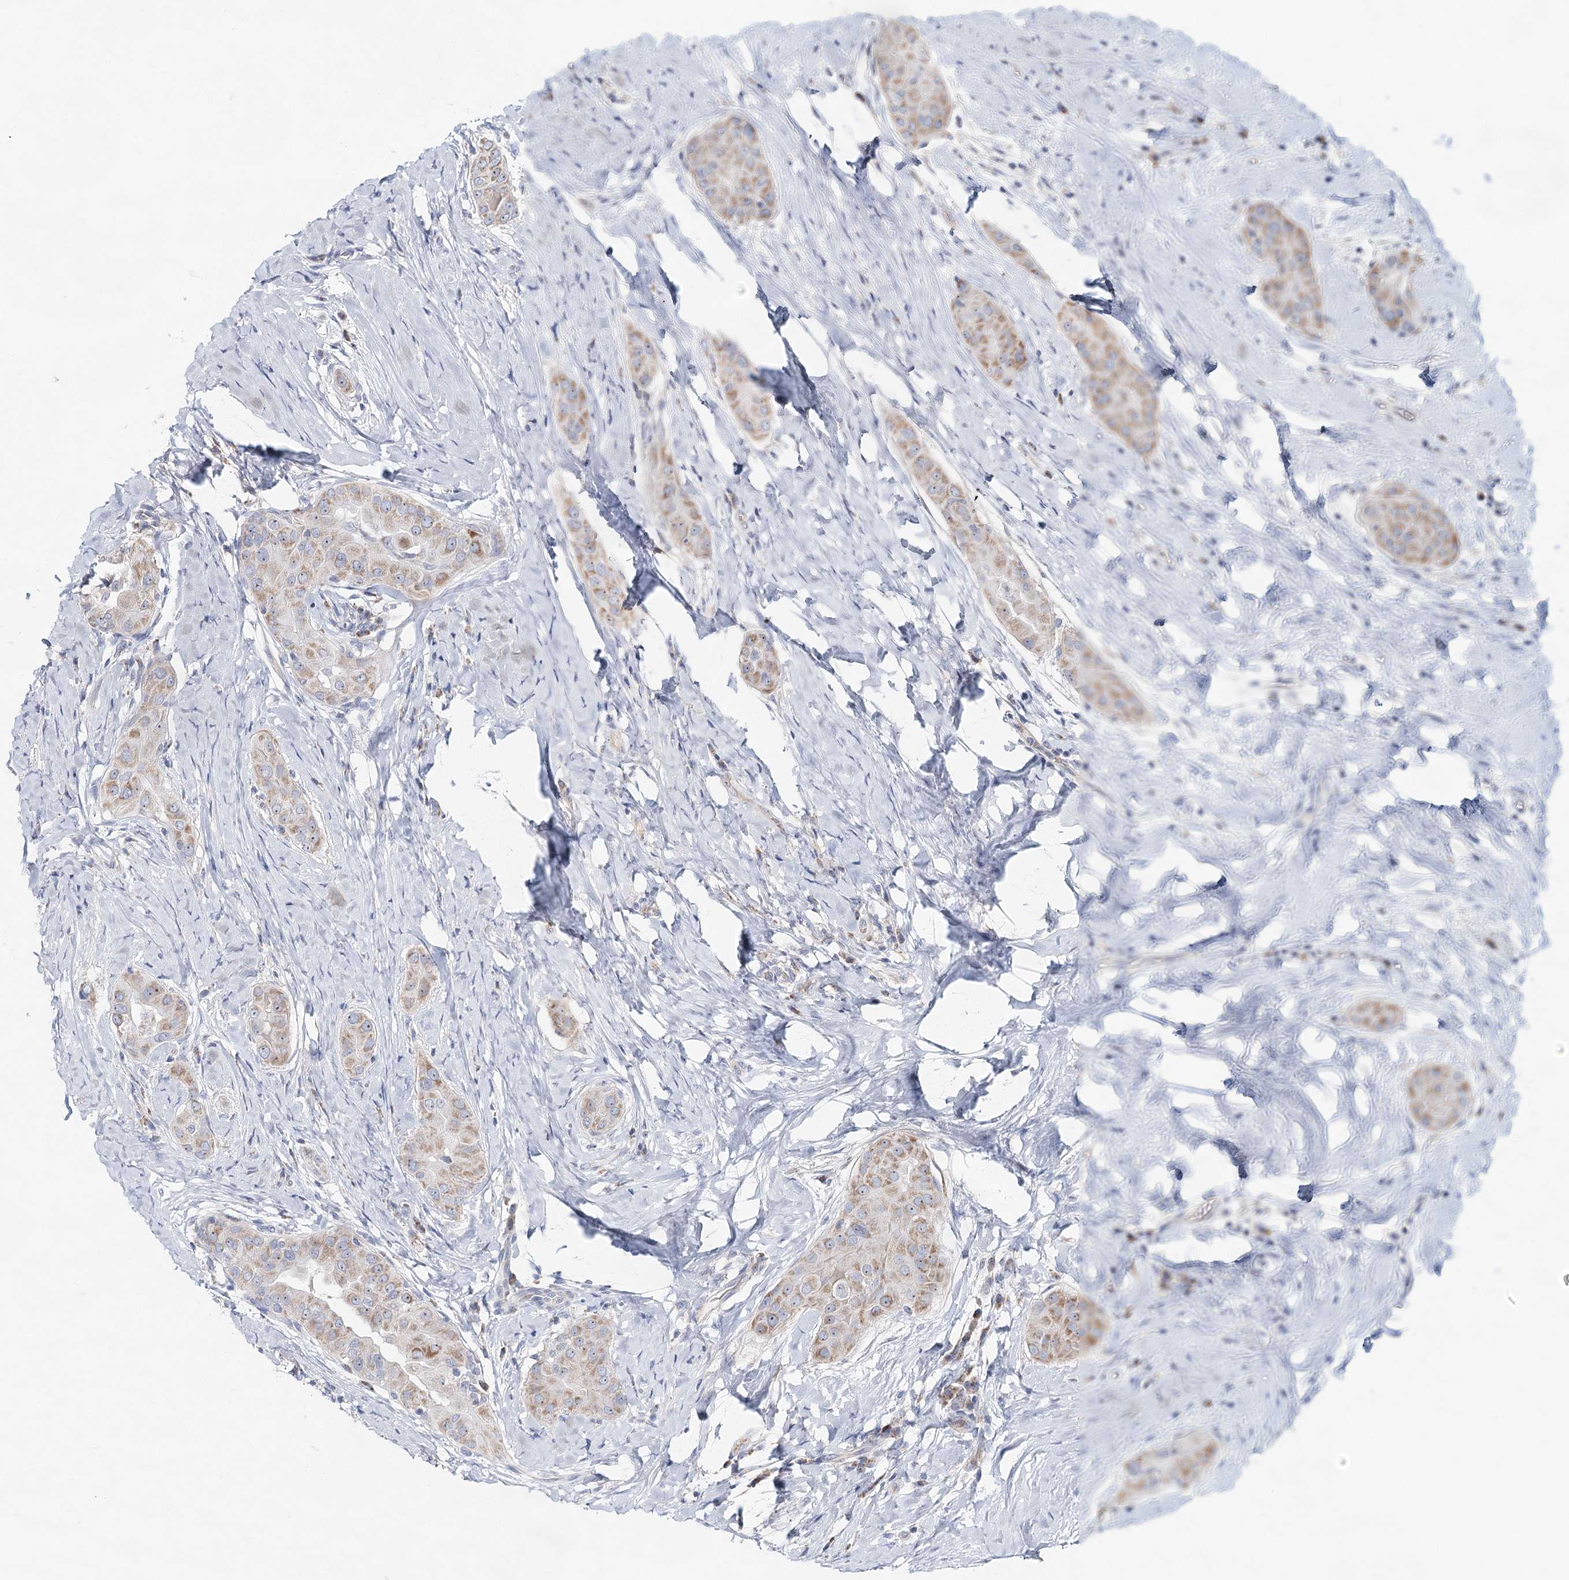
{"staining": {"intensity": "weak", "quantity": ">75%", "location": "cytoplasmic/membranous"}, "tissue": "thyroid cancer", "cell_type": "Tumor cells", "image_type": "cancer", "snomed": [{"axis": "morphology", "description": "Papillary adenocarcinoma, NOS"}, {"axis": "topography", "description": "Thyroid gland"}], "caption": "High-power microscopy captured an IHC image of thyroid cancer (papillary adenocarcinoma), revealing weak cytoplasmic/membranous positivity in about >75% of tumor cells. The protein is stained brown, and the nuclei are stained in blue (DAB IHC with brightfield microscopy, high magnification).", "gene": "RBM43", "patient": {"sex": "male", "age": 33}}